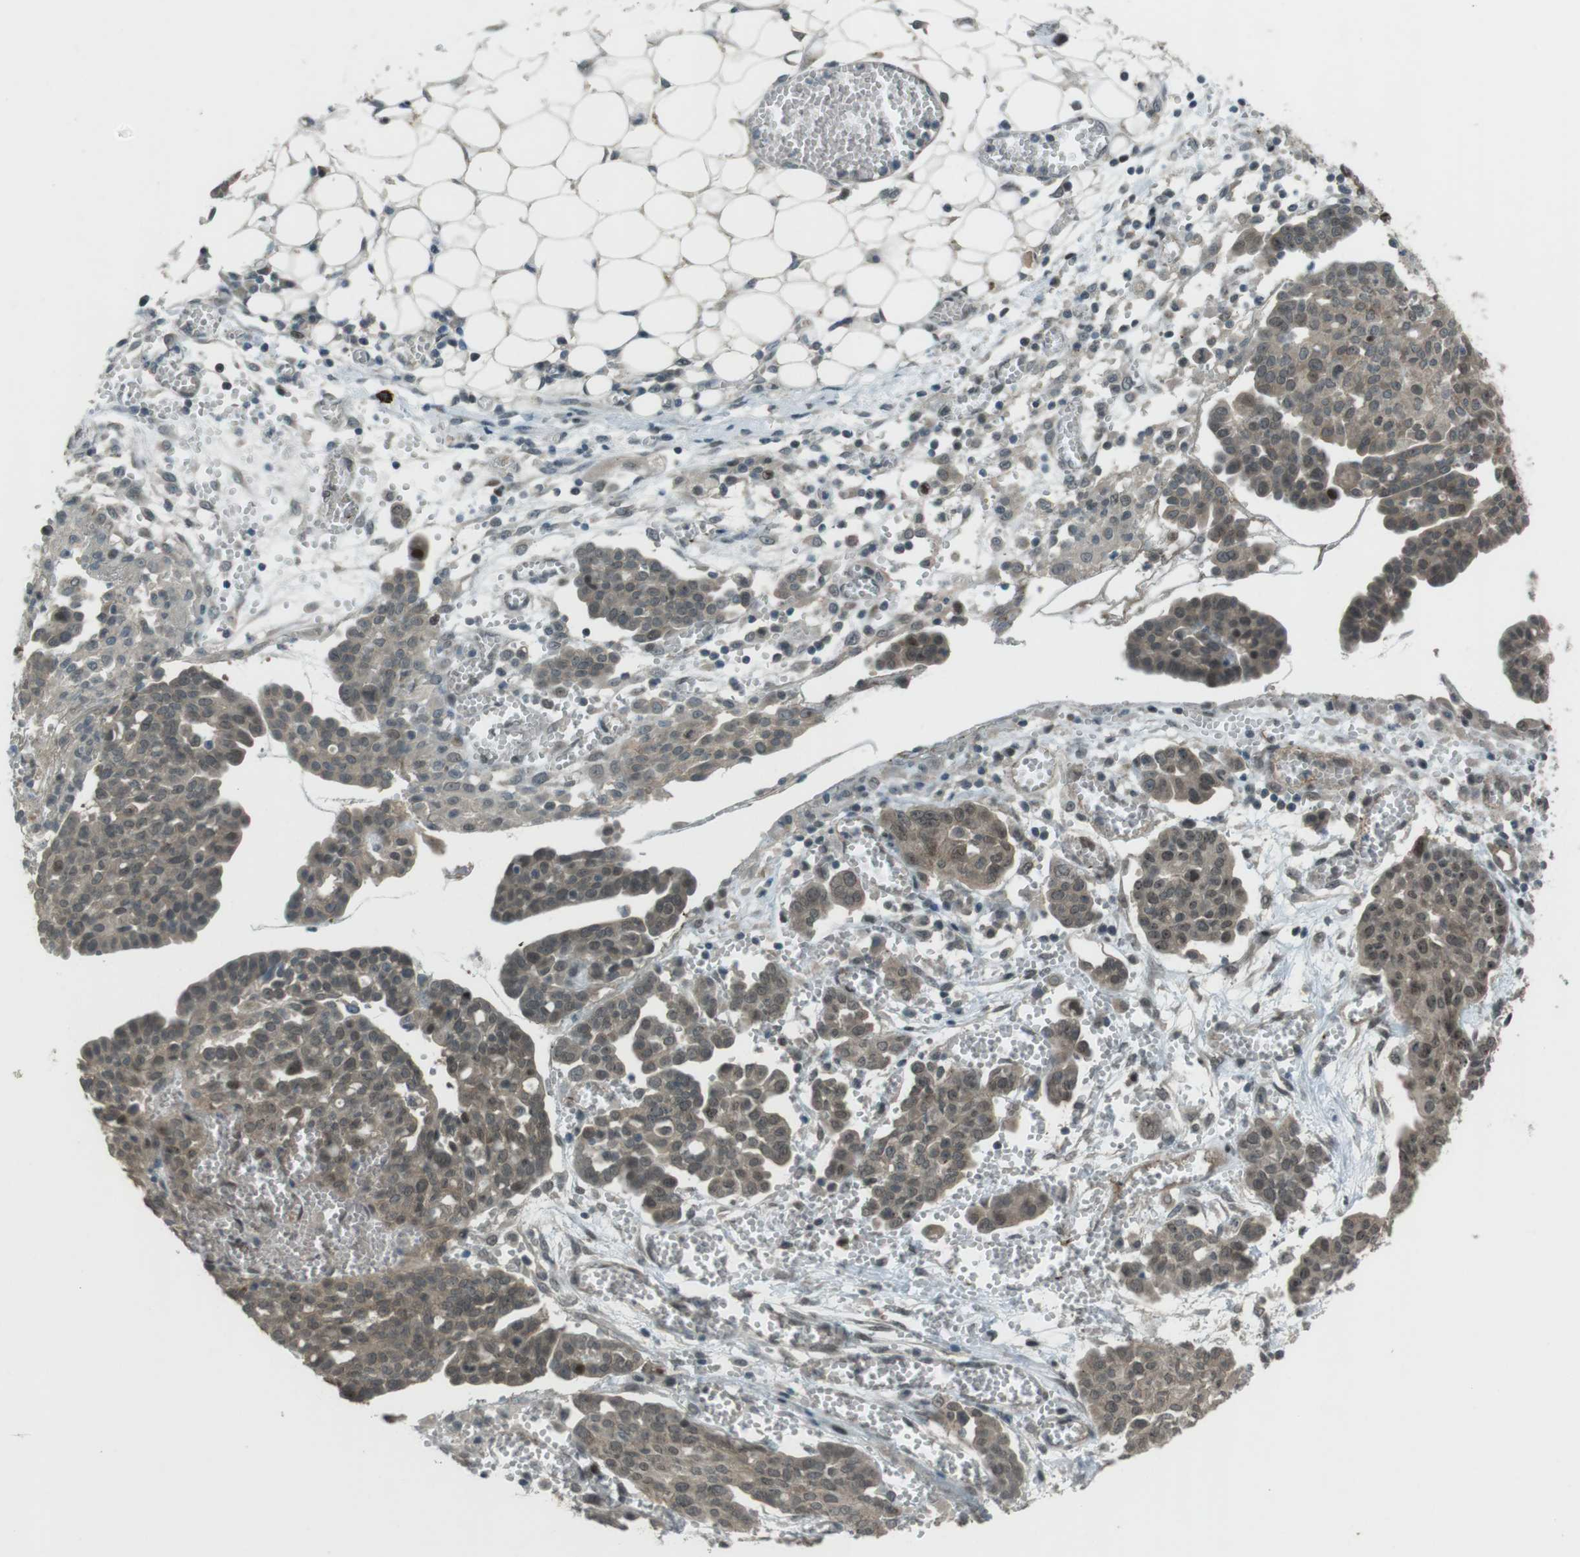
{"staining": {"intensity": "weak", "quantity": ">75%", "location": "cytoplasmic/membranous,nuclear"}, "tissue": "ovarian cancer", "cell_type": "Tumor cells", "image_type": "cancer", "snomed": [{"axis": "morphology", "description": "Cystadenocarcinoma, serous, NOS"}, {"axis": "topography", "description": "Soft tissue"}, {"axis": "topography", "description": "Ovary"}], "caption": "Tumor cells show weak cytoplasmic/membranous and nuclear expression in approximately >75% of cells in ovarian cancer.", "gene": "SLITRK5", "patient": {"sex": "female", "age": 57}}